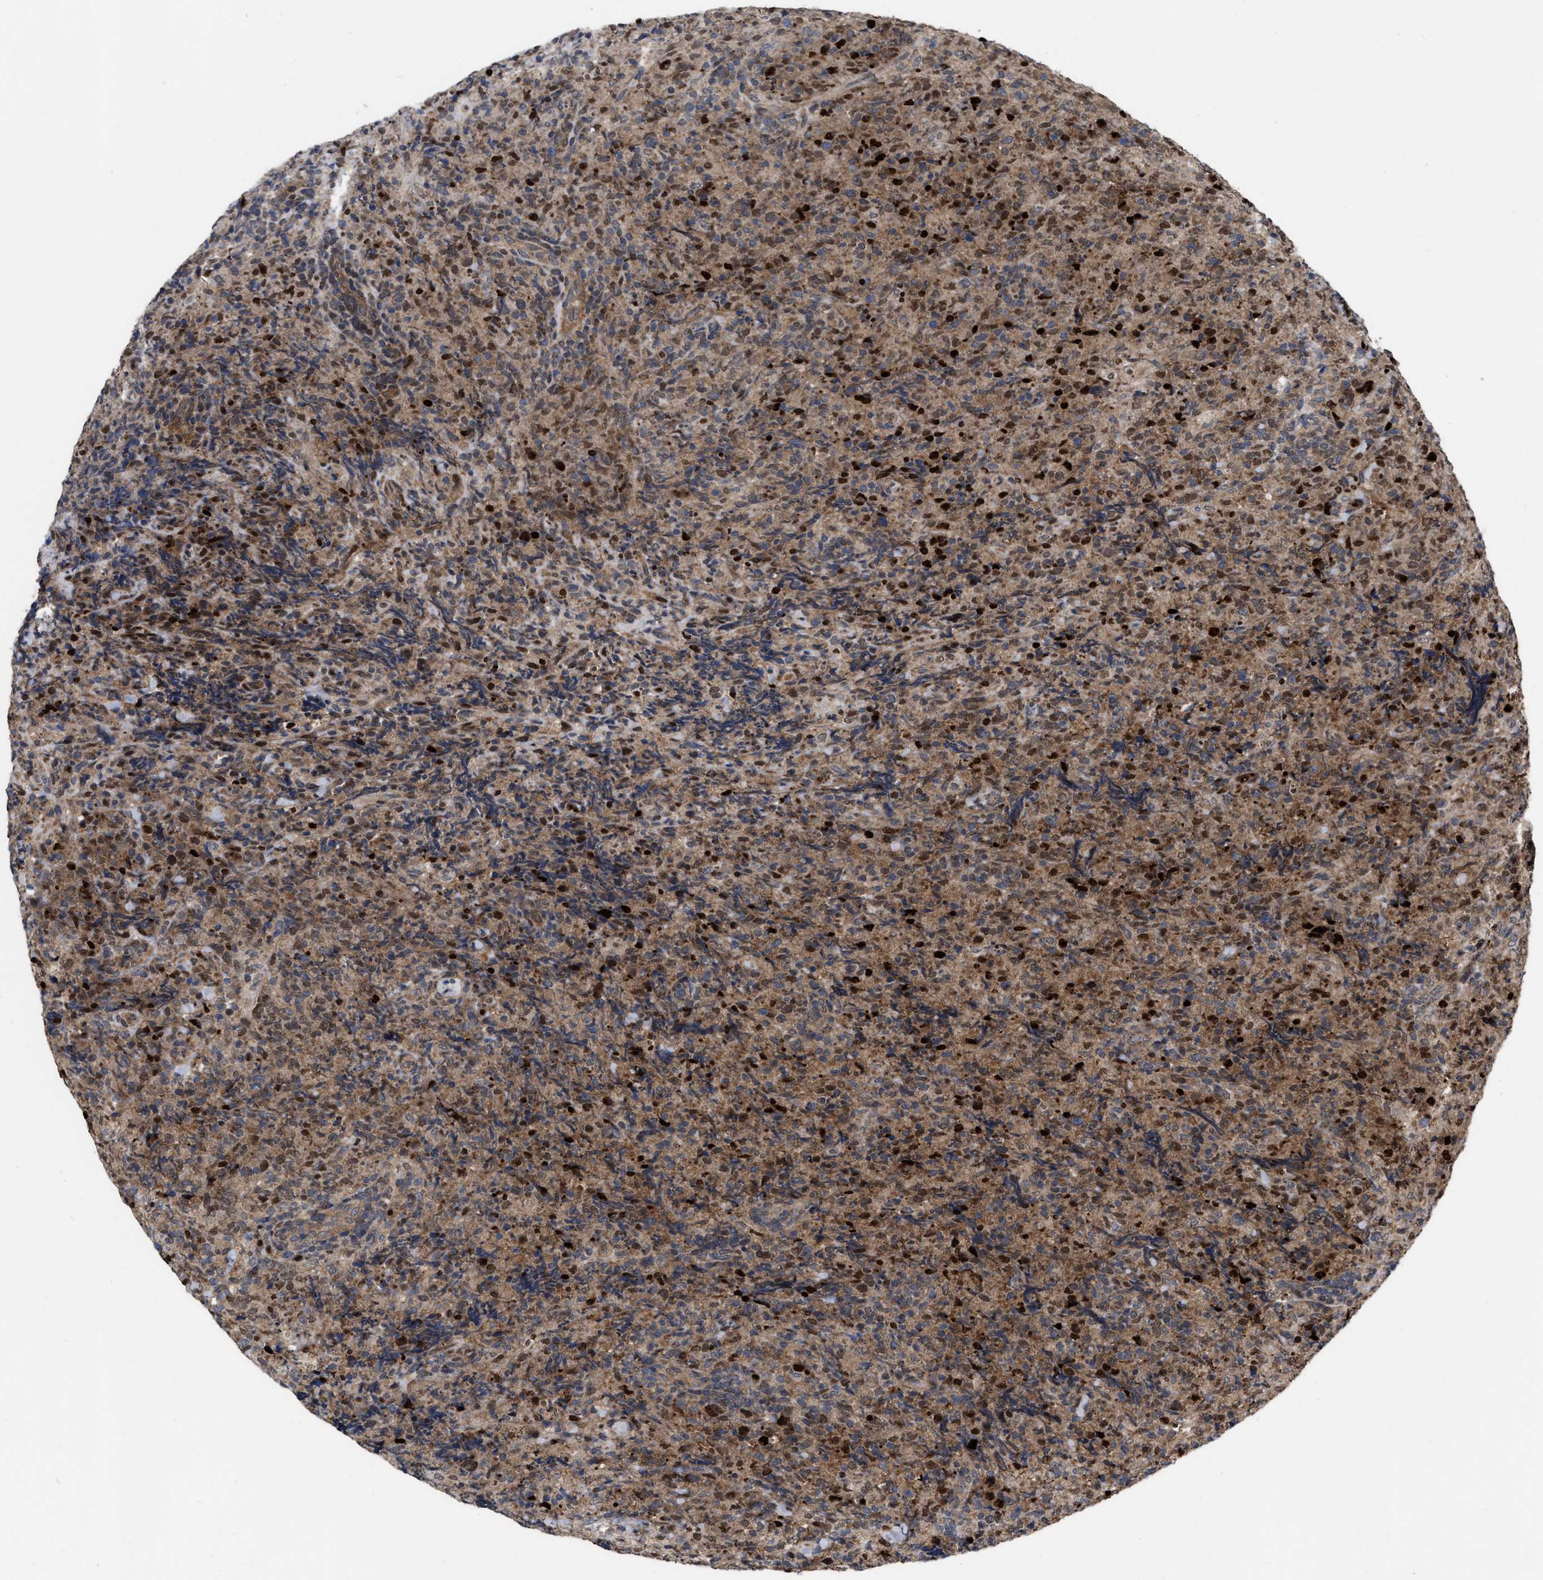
{"staining": {"intensity": "strong", "quantity": "<25%", "location": "nuclear"}, "tissue": "lymphoma", "cell_type": "Tumor cells", "image_type": "cancer", "snomed": [{"axis": "morphology", "description": "Malignant lymphoma, non-Hodgkin's type, High grade"}, {"axis": "topography", "description": "Tonsil"}], "caption": "Immunohistochemical staining of high-grade malignant lymphoma, non-Hodgkin's type shows medium levels of strong nuclear protein staining in approximately <25% of tumor cells. (DAB (3,3'-diaminobenzidine) IHC with brightfield microscopy, high magnification).", "gene": "MDM4", "patient": {"sex": "female", "age": 36}}